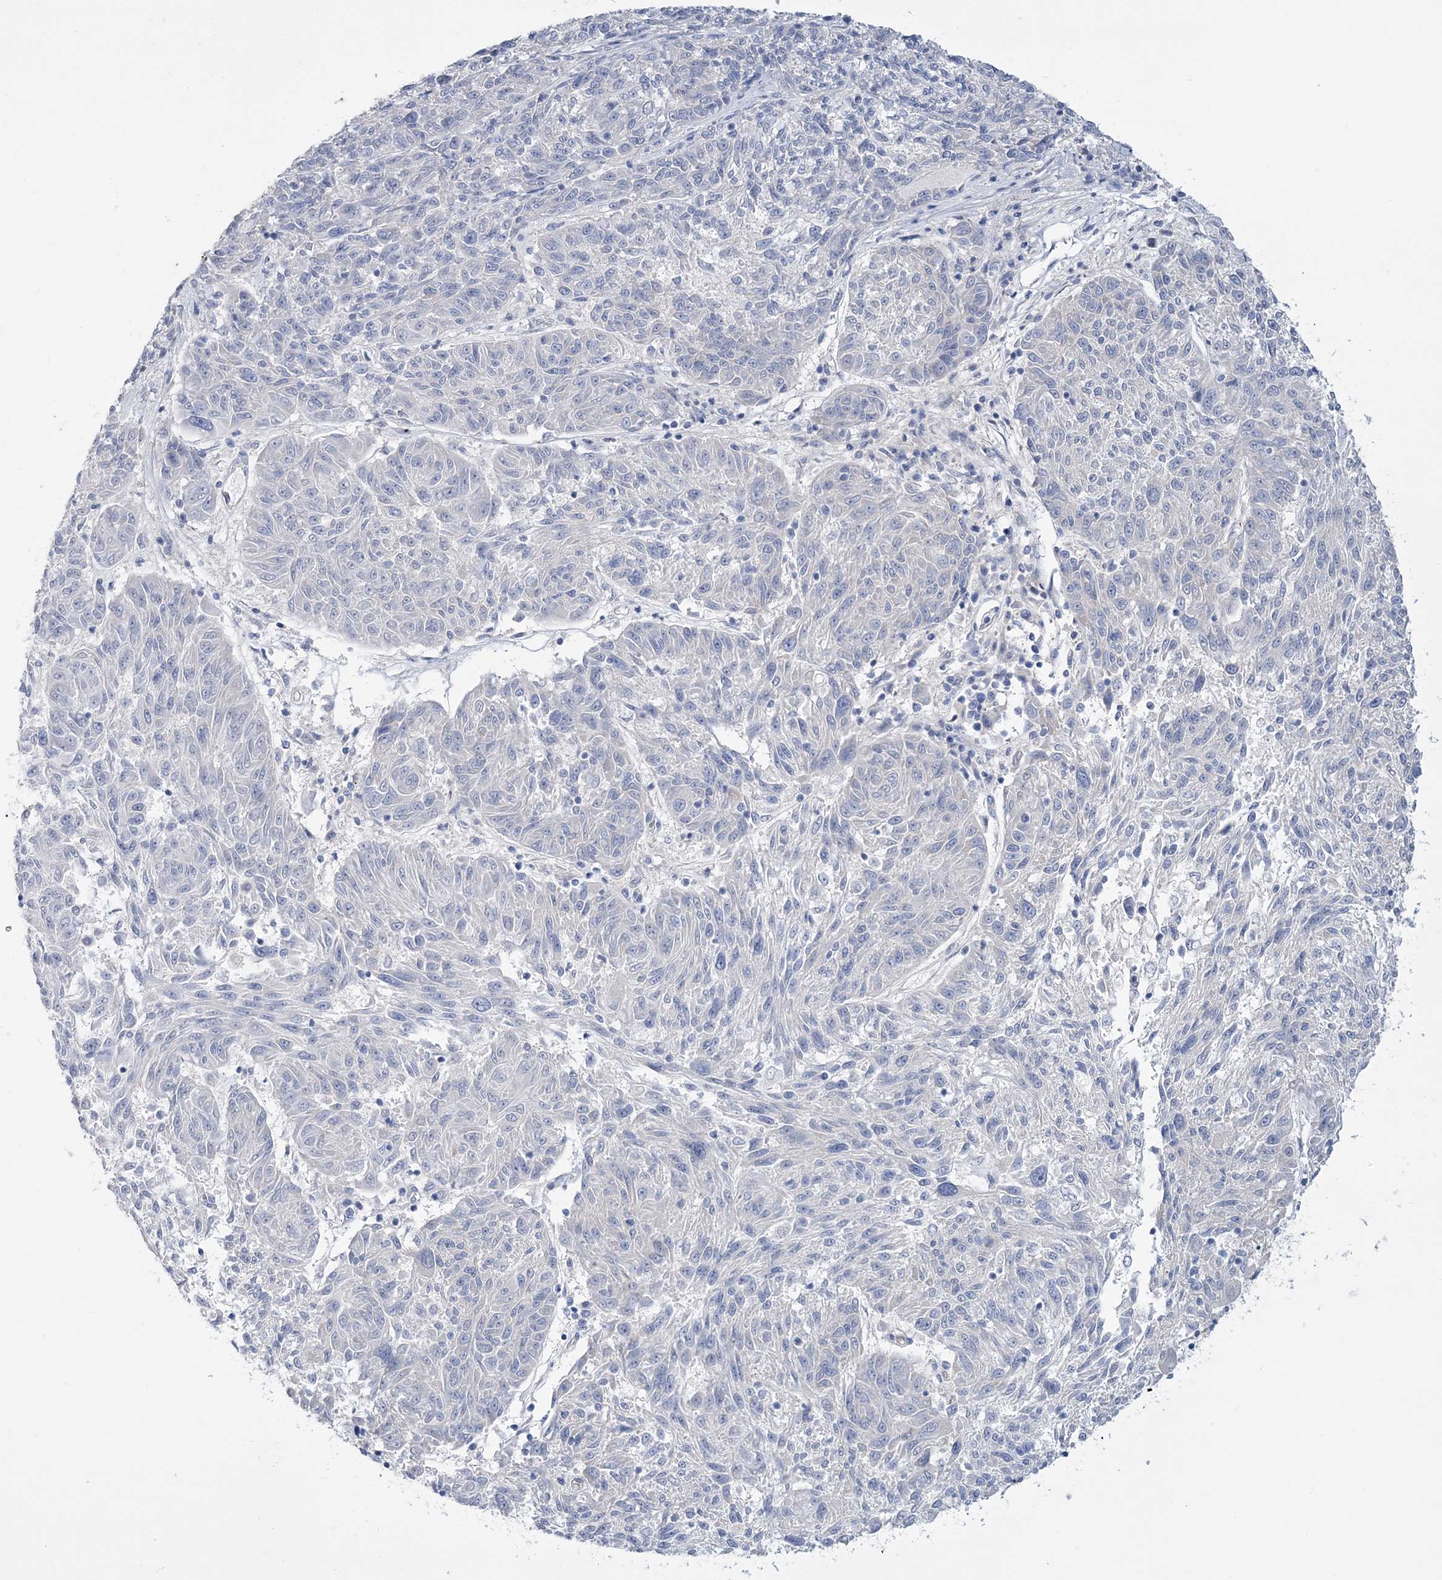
{"staining": {"intensity": "negative", "quantity": "none", "location": "none"}, "tissue": "melanoma", "cell_type": "Tumor cells", "image_type": "cancer", "snomed": [{"axis": "morphology", "description": "Malignant melanoma, NOS"}, {"axis": "topography", "description": "Skin"}], "caption": "Immunohistochemistry image of neoplastic tissue: malignant melanoma stained with DAB (3,3'-diaminobenzidine) exhibits no significant protein expression in tumor cells.", "gene": "RAB11FIP5", "patient": {"sex": "male", "age": 53}}